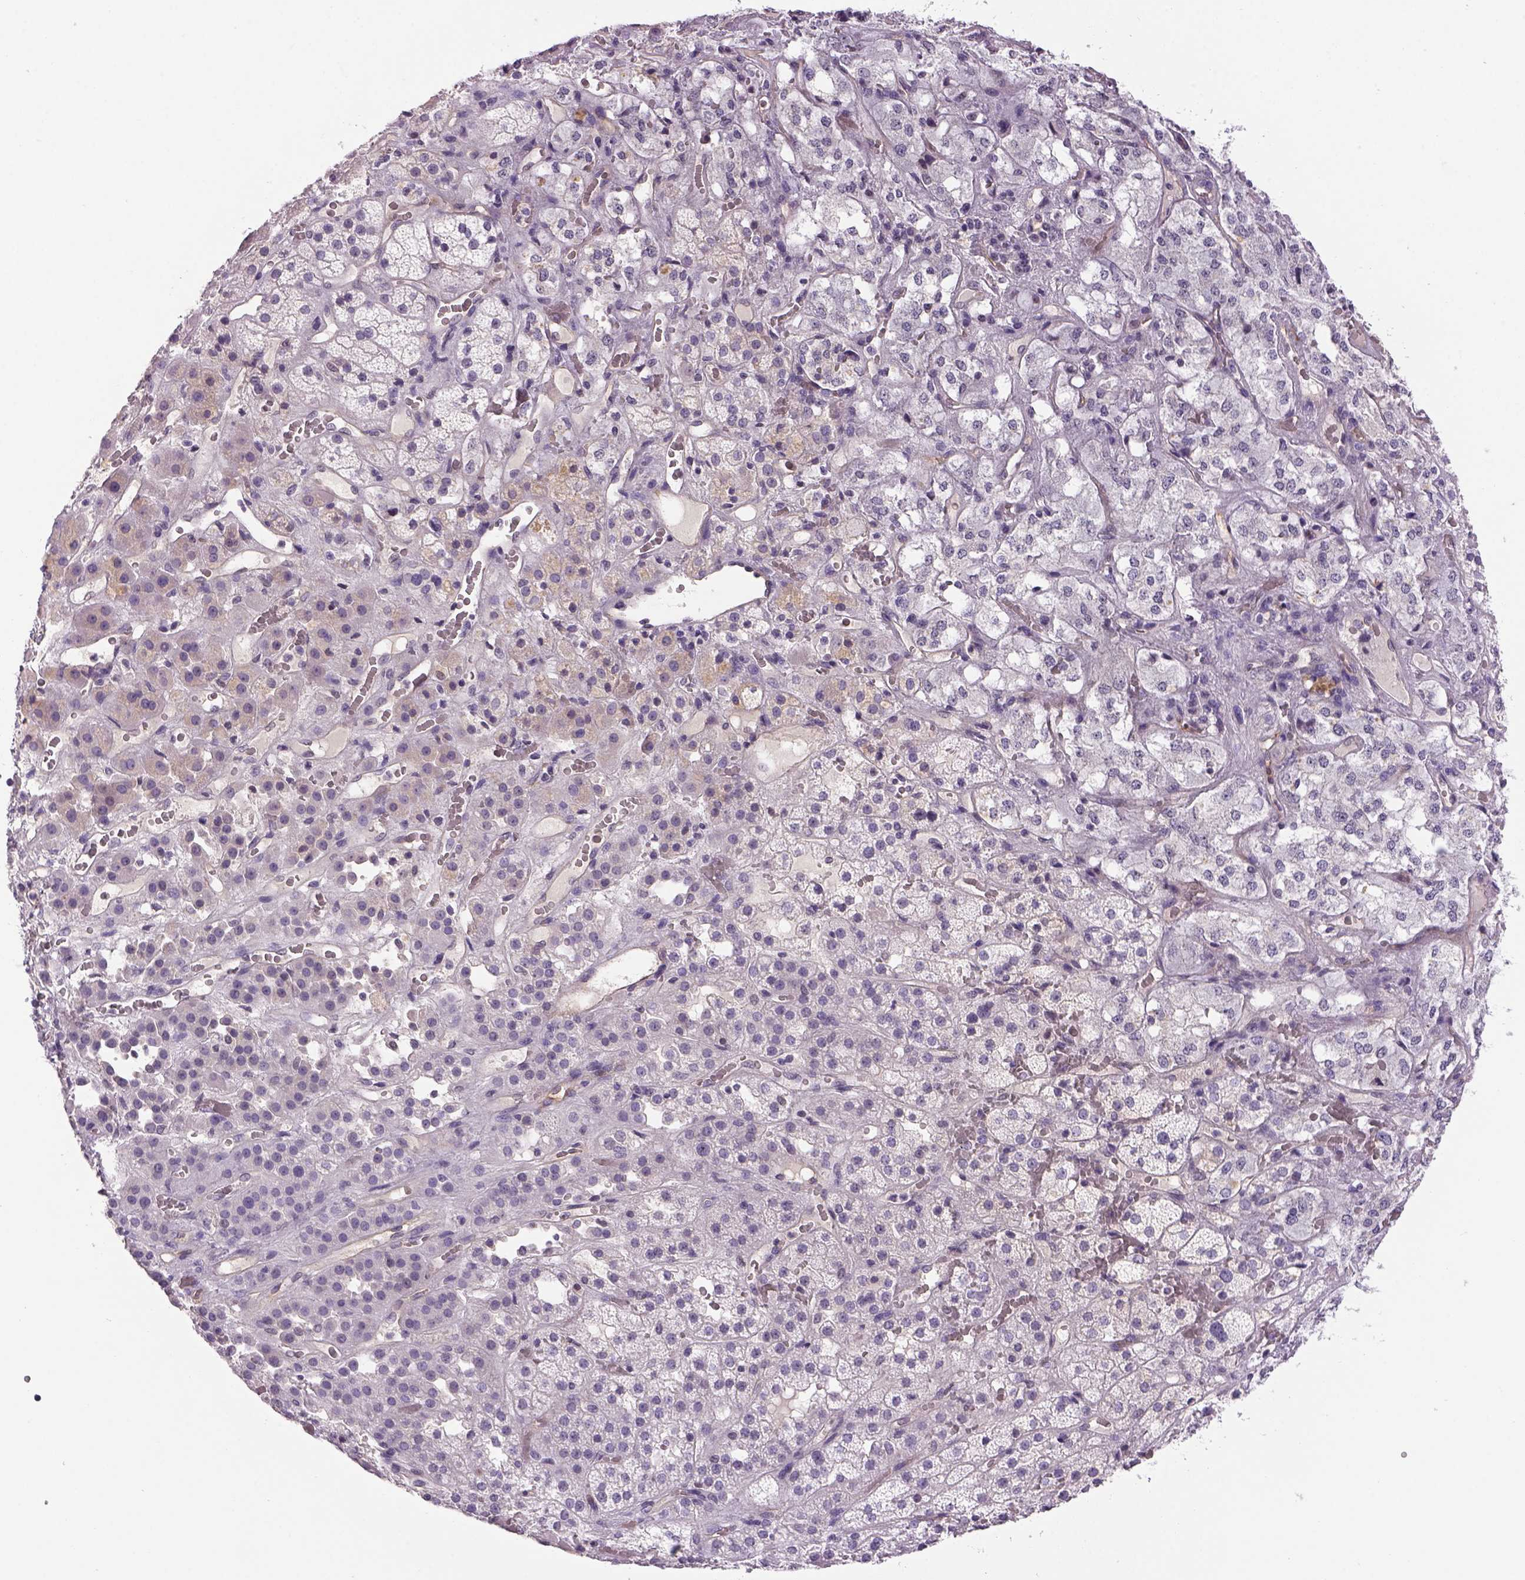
{"staining": {"intensity": "negative", "quantity": "none", "location": "none"}, "tissue": "adrenal gland", "cell_type": "Glandular cells", "image_type": "normal", "snomed": [{"axis": "morphology", "description": "Normal tissue, NOS"}, {"axis": "topography", "description": "Adrenal gland"}], "caption": "An IHC image of normal adrenal gland is shown. There is no staining in glandular cells of adrenal gland.", "gene": "PRRT1", "patient": {"sex": "male", "age": 57}}